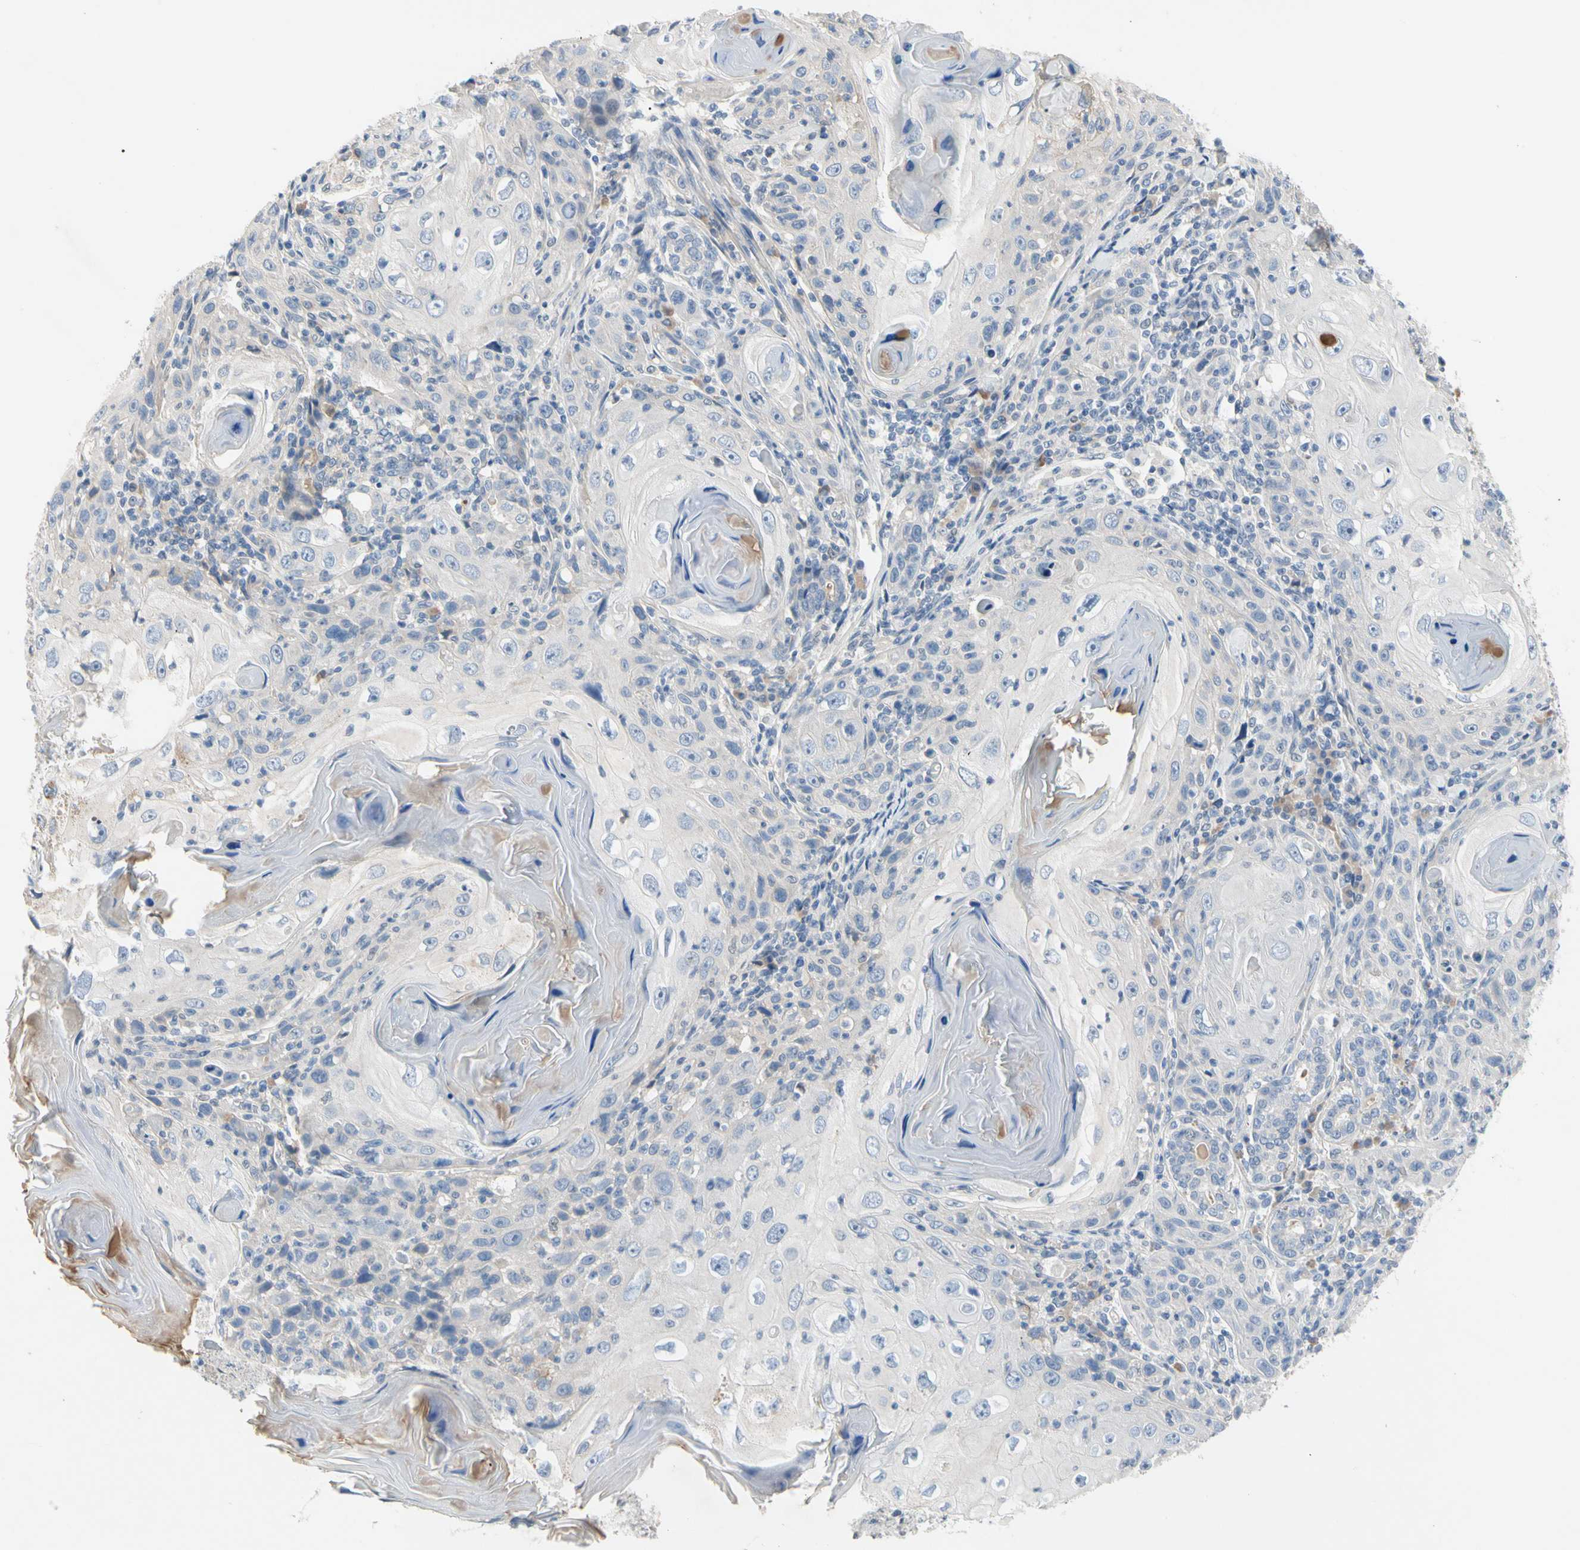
{"staining": {"intensity": "negative", "quantity": "none", "location": "none"}, "tissue": "skin cancer", "cell_type": "Tumor cells", "image_type": "cancer", "snomed": [{"axis": "morphology", "description": "Squamous cell carcinoma, NOS"}, {"axis": "topography", "description": "Skin"}], "caption": "Skin cancer (squamous cell carcinoma) stained for a protein using immunohistochemistry reveals no positivity tumor cells.", "gene": "ECRG4", "patient": {"sex": "female", "age": 88}}